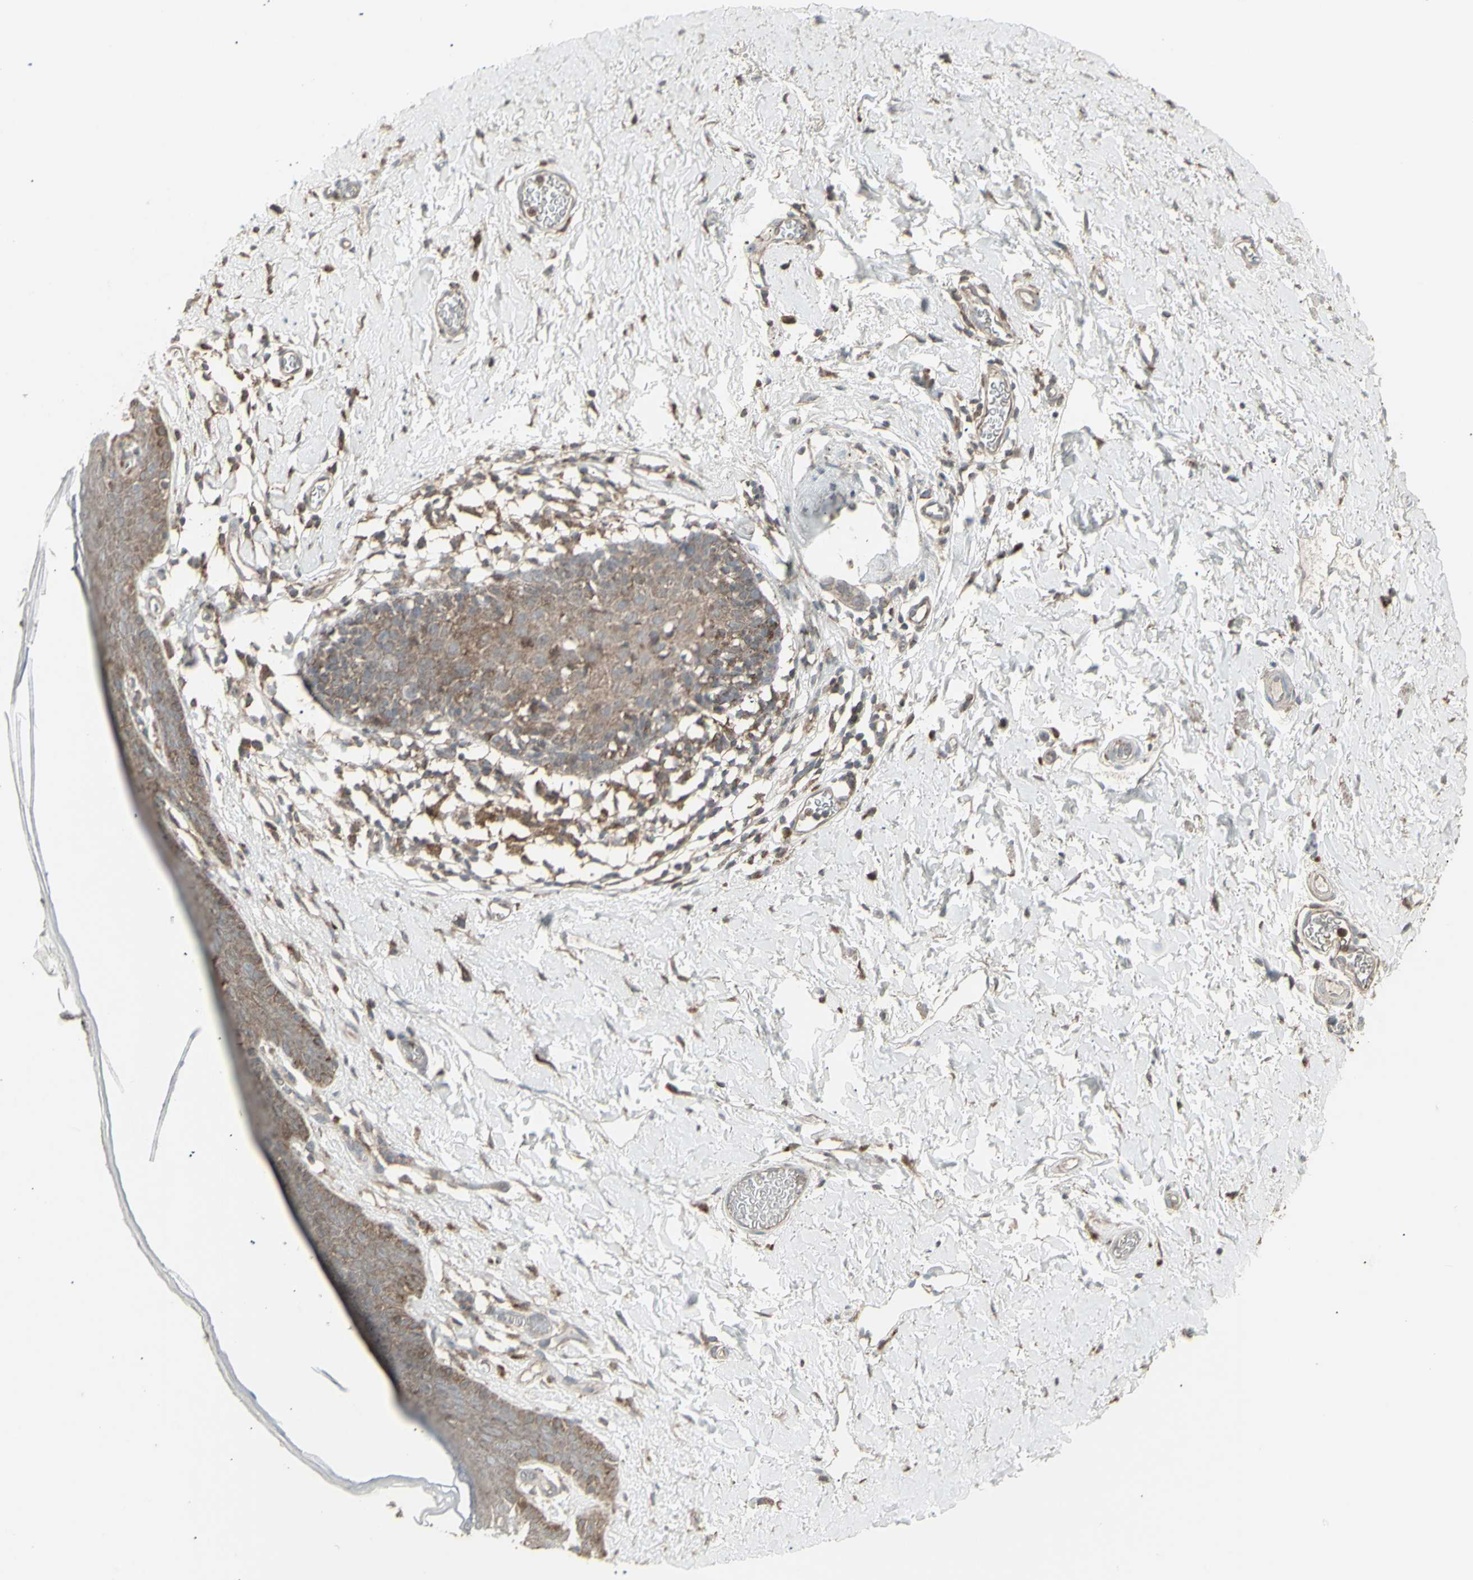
{"staining": {"intensity": "weak", "quantity": ">75%", "location": "cytoplasmic/membranous"}, "tissue": "skin", "cell_type": "Epidermal cells", "image_type": "normal", "snomed": [{"axis": "morphology", "description": "Normal tissue, NOS"}, {"axis": "topography", "description": "Adipose tissue"}, {"axis": "topography", "description": "Vascular tissue"}, {"axis": "topography", "description": "Anal"}, {"axis": "topography", "description": "Peripheral nerve tissue"}], "caption": "Immunohistochemical staining of normal human skin shows >75% levels of weak cytoplasmic/membranous protein expression in approximately >75% of epidermal cells.", "gene": "RNASEL", "patient": {"sex": "female", "age": 54}}